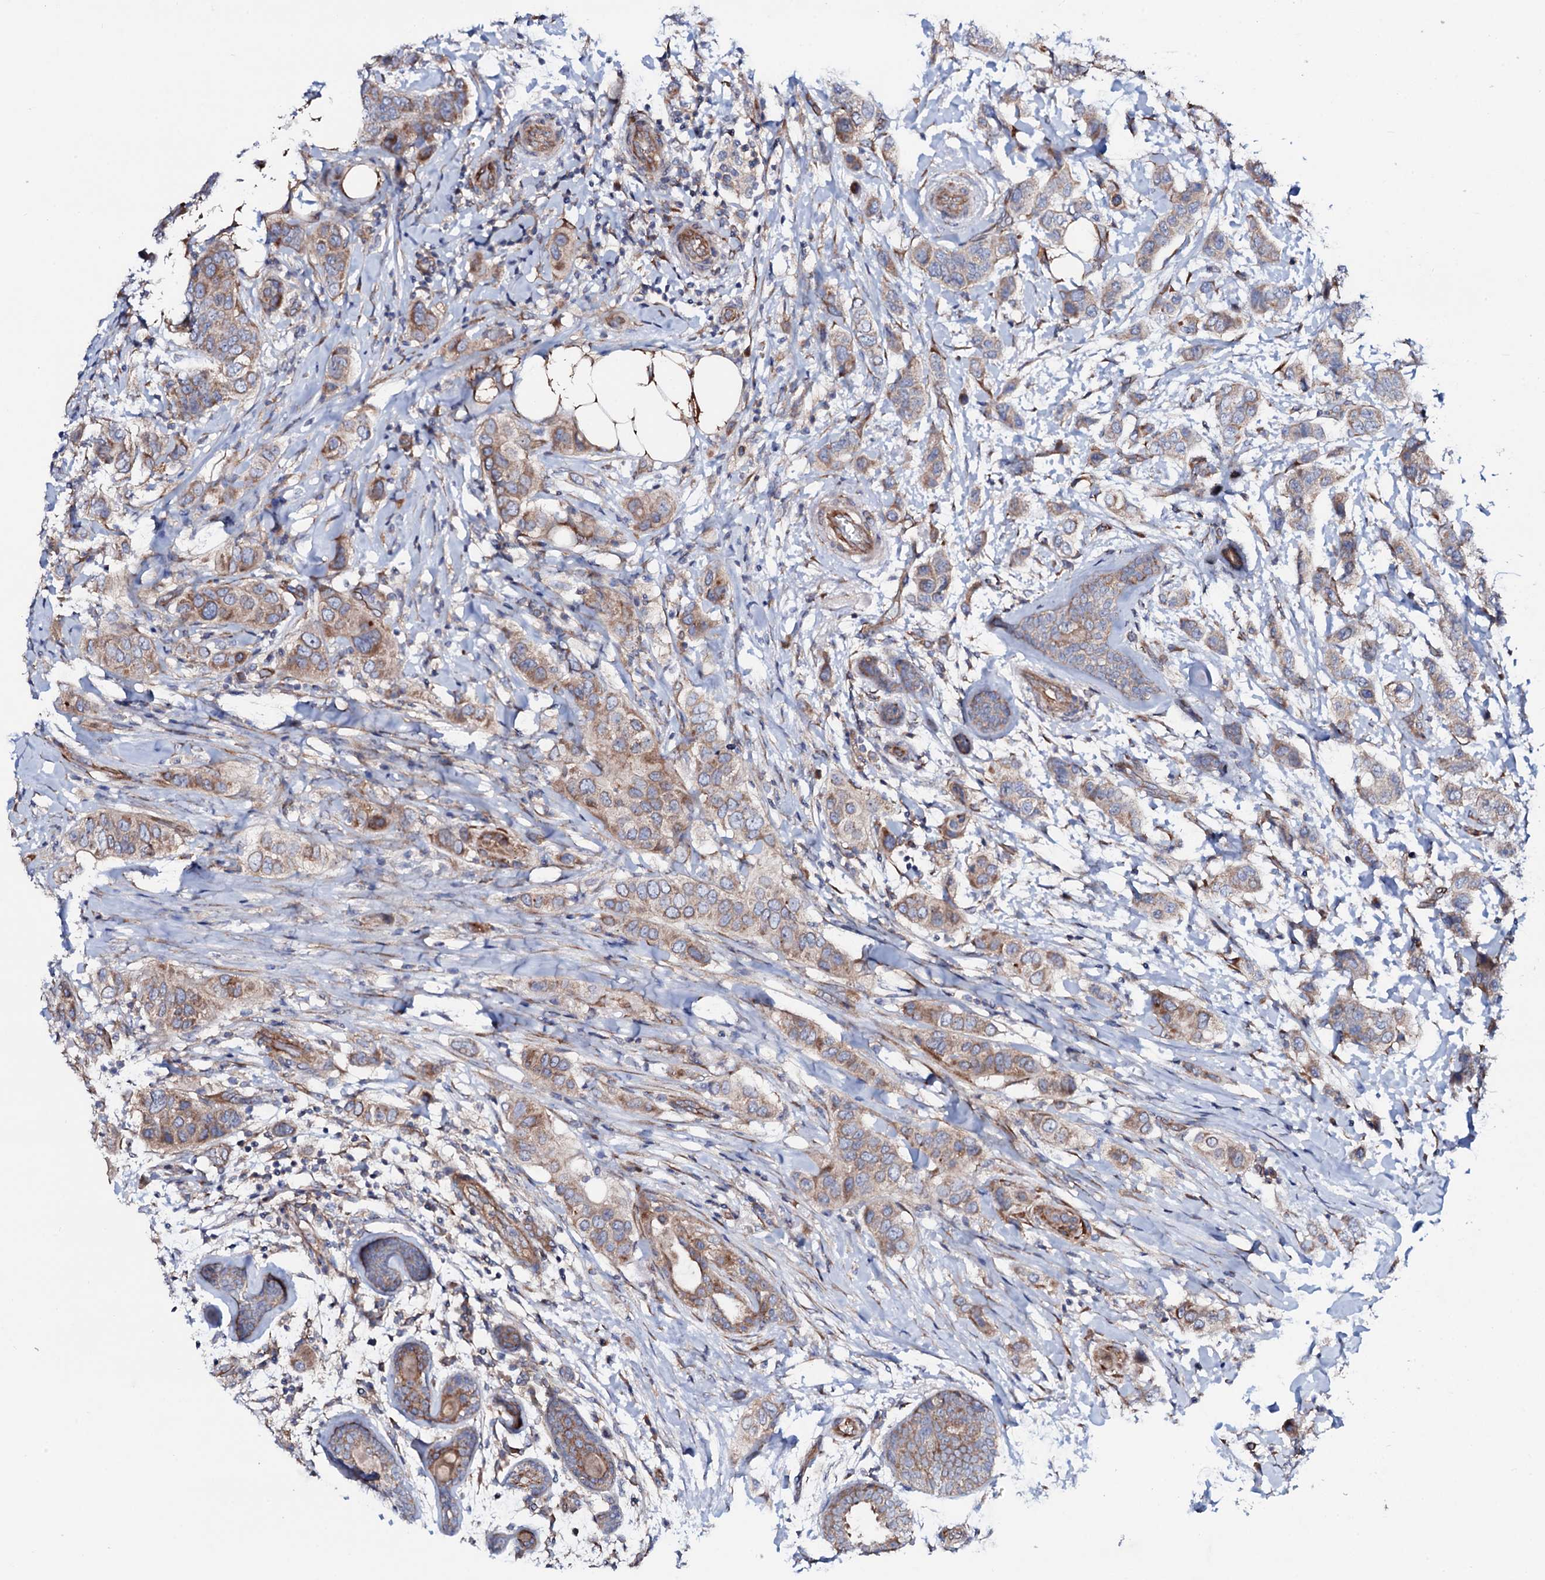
{"staining": {"intensity": "moderate", "quantity": ">75%", "location": "cytoplasmic/membranous"}, "tissue": "breast cancer", "cell_type": "Tumor cells", "image_type": "cancer", "snomed": [{"axis": "morphology", "description": "Lobular carcinoma"}, {"axis": "topography", "description": "Breast"}], "caption": "Lobular carcinoma (breast) stained for a protein (brown) reveals moderate cytoplasmic/membranous positive positivity in approximately >75% of tumor cells.", "gene": "STARD13", "patient": {"sex": "female", "age": 51}}